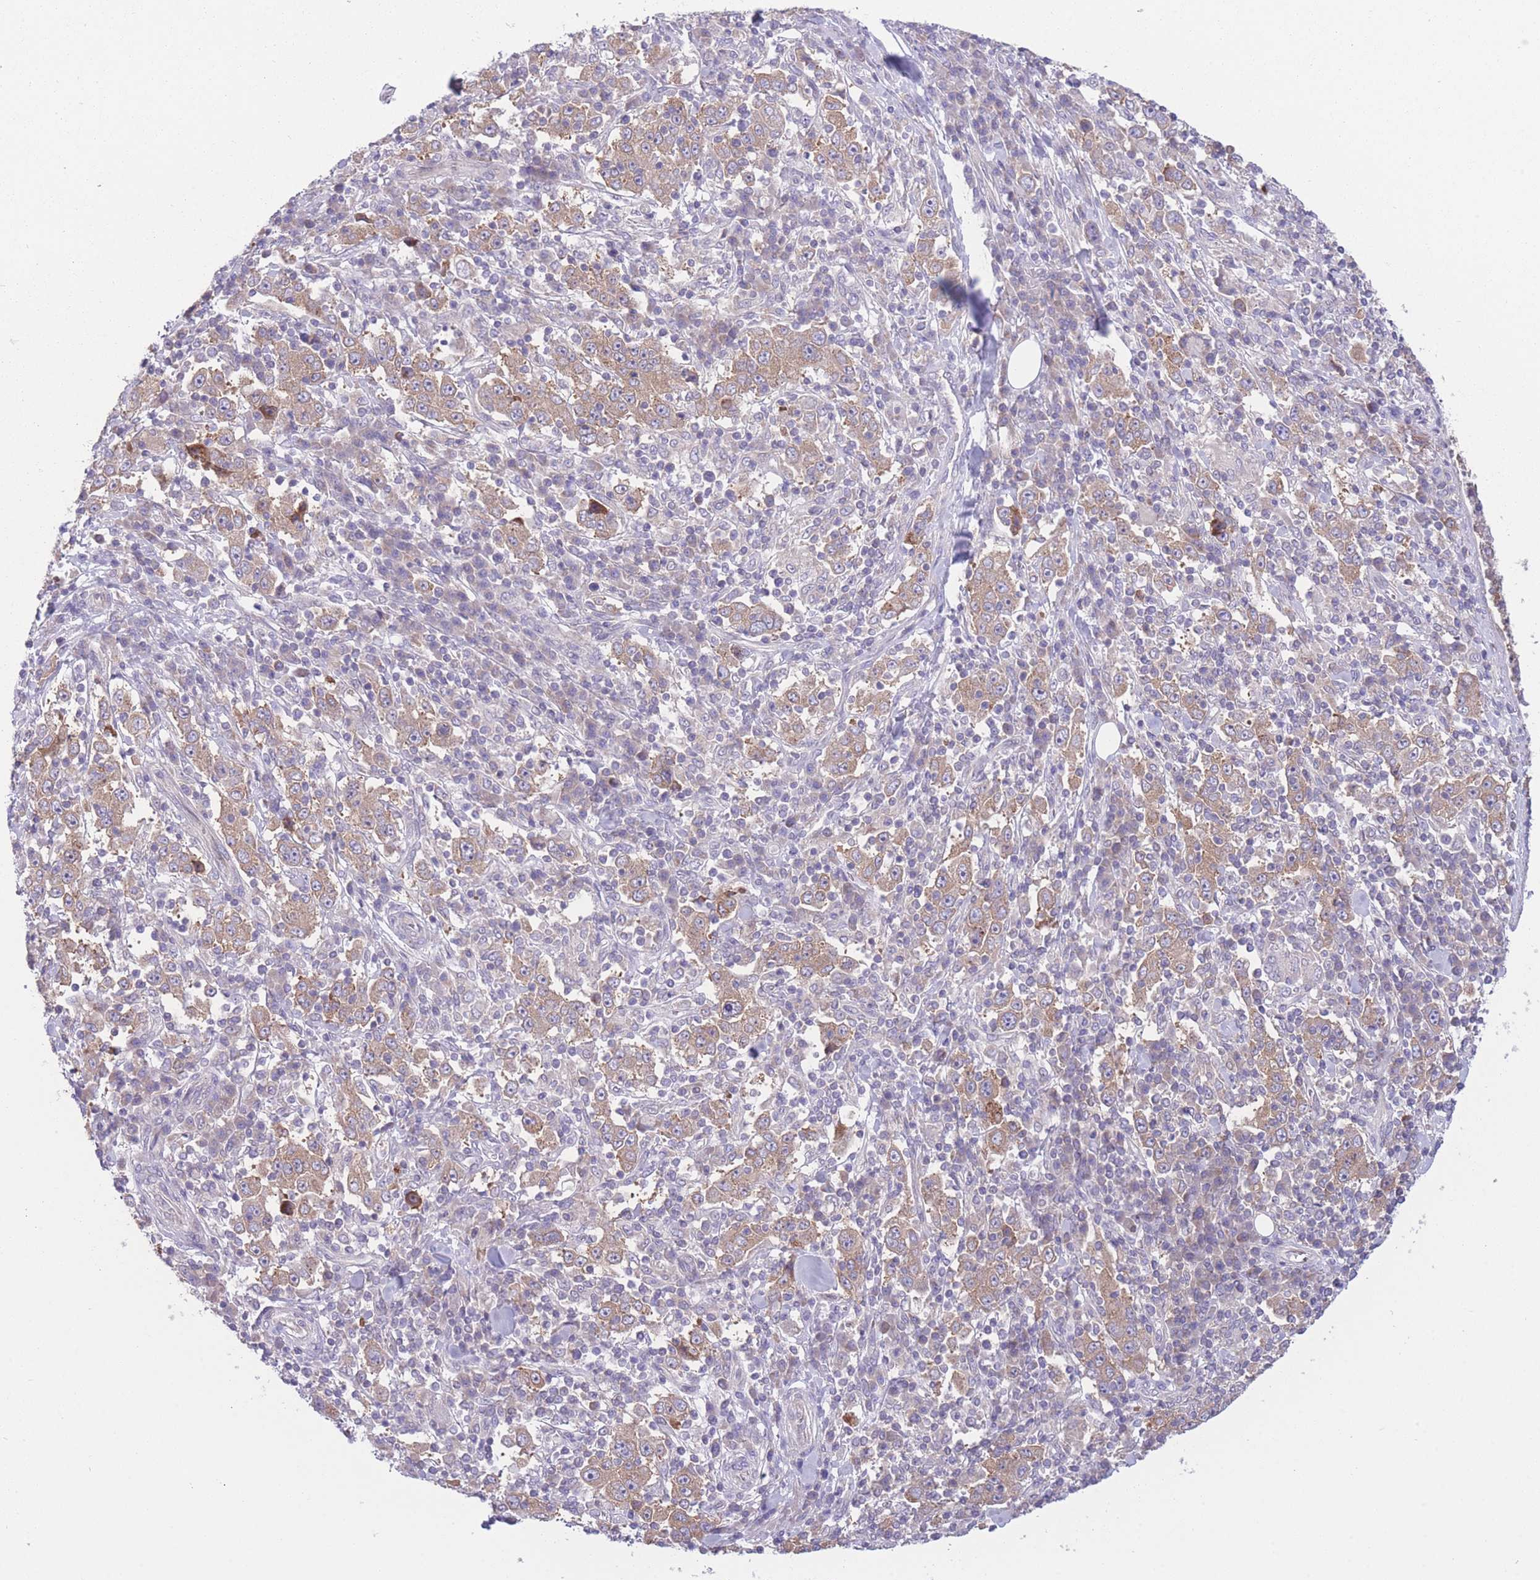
{"staining": {"intensity": "moderate", "quantity": ">75%", "location": "cytoplasmic/membranous"}, "tissue": "stomach cancer", "cell_type": "Tumor cells", "image_type": "cancer", "snomed": [{"axis": "morphology", "description": "Normal tissue, NOS"}, {"axis": "morphology", "description": "Adenocarcinoma, NOS"}, {"axis": "topography", "description": "Stomach, upper"}, {"axis": "topography", "description": "Stomach"}], "caption": "Immunohistochemistry (DAB (3,3'-diaminobenzidine)) staining of human adenocarcinoma (stomach) reveals moderate cytoplasmic/membranous protein positivity in approximately >75% of tumor cells. (DAB (3,3'-diaminobenzidine) IHC with brightfield microscopy, high magnification).", "gene": "CCT6B", "patient": {"sex": "male", "age": 59}}